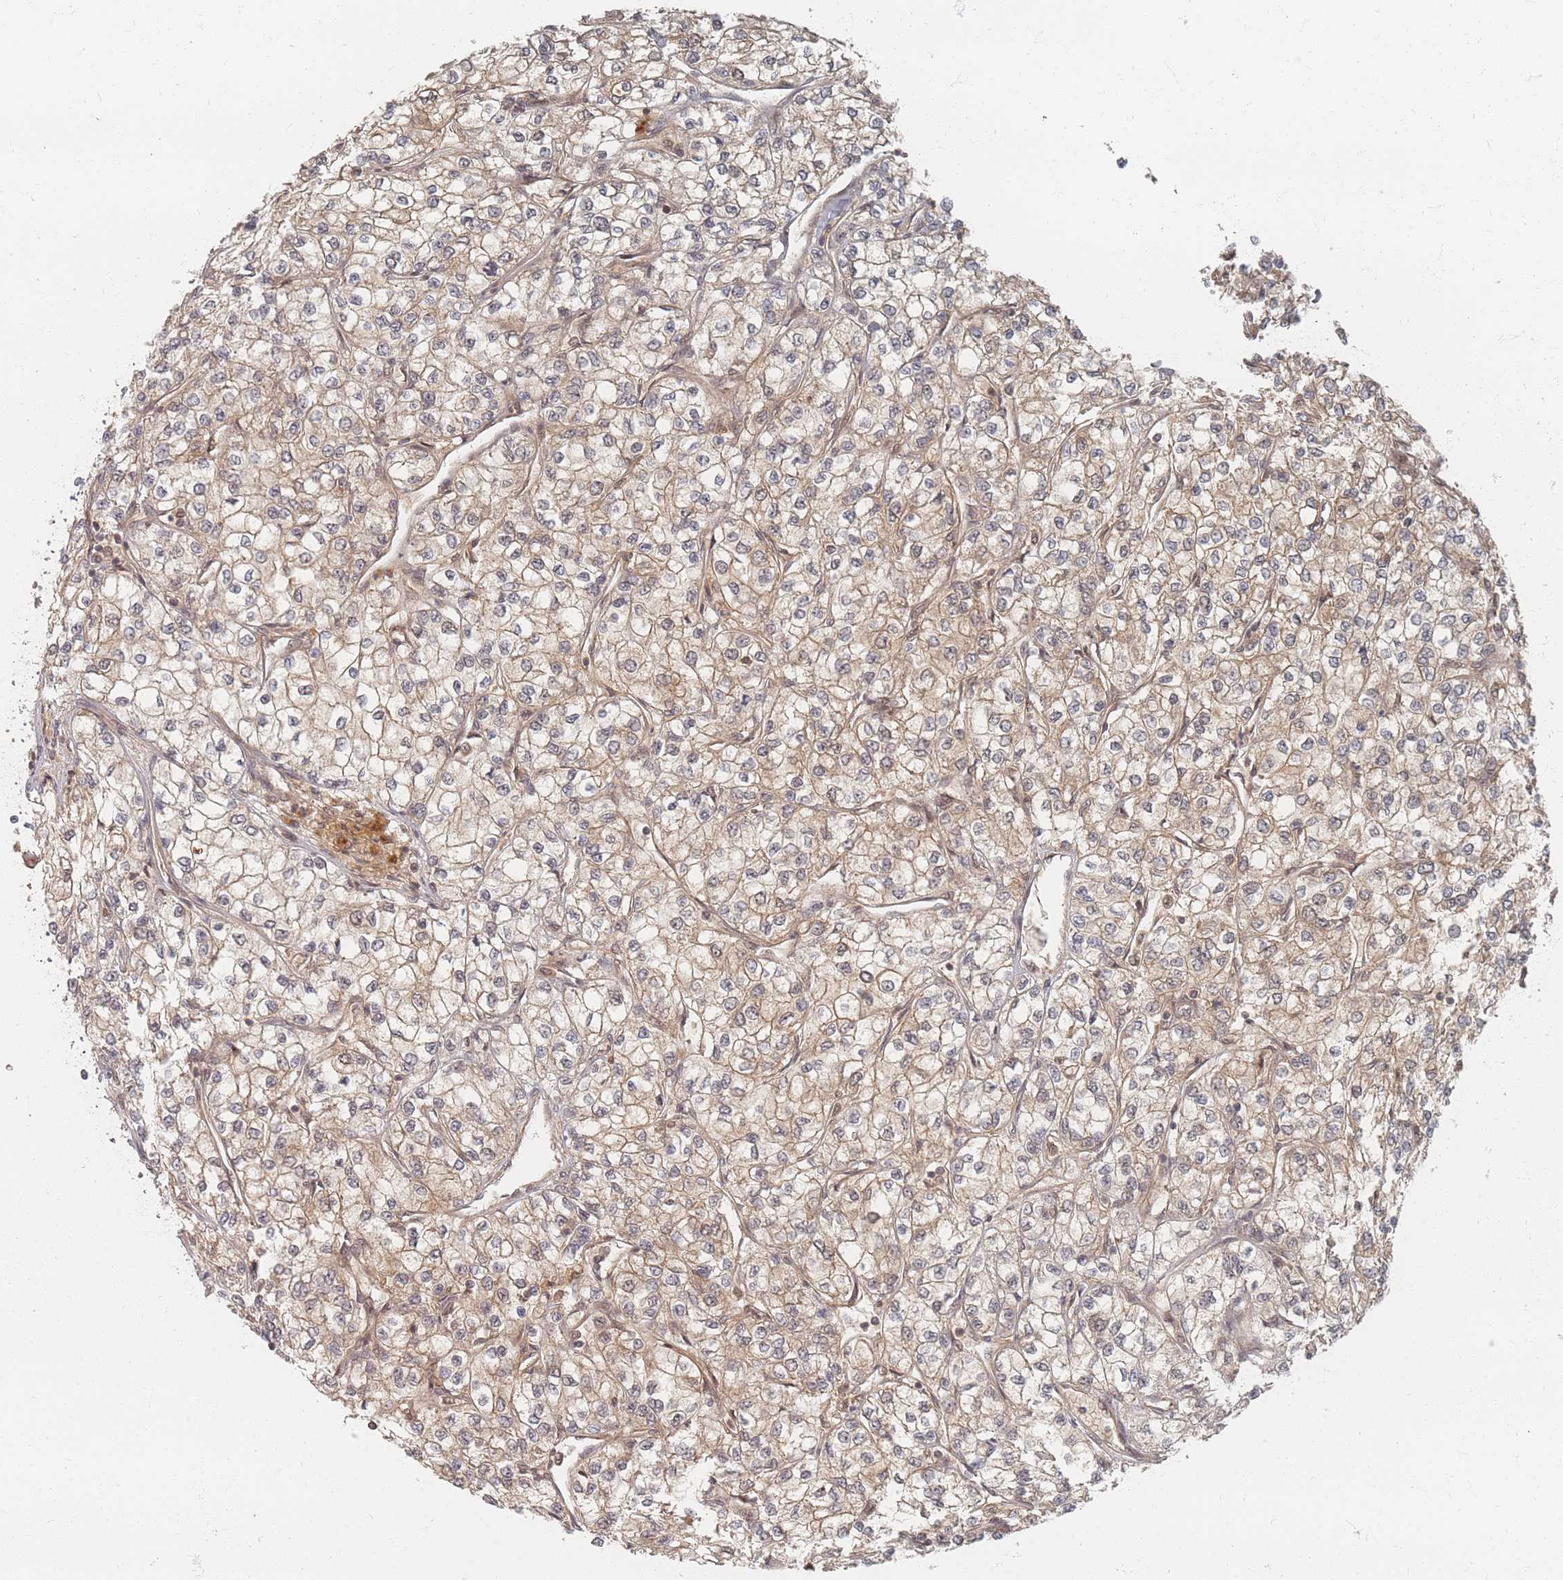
{"staining": {"intensity": "weak", "quantity": ">75%", "location": "cytoplasmic/membranous"}, "tissue": "renal cancer", "cell_type": "Tumor cells", "image_type": "cancer", "snomed": [{"axis": "morphology", "description": "Adenocarcinoma, NOS"}, {"axis": "topography", "description": "Kidney"}], "caption": "DAB (3,3'-diaminobenzidine) immunohistochemical staining of human renal cancer (adenocarcinoma) demonstrates weak cytoplasmic/membranous protein staining in approximately >75% of tumor cells.", "gene": "PSMD9", "patient": {"sex": "male", "age": 80}}